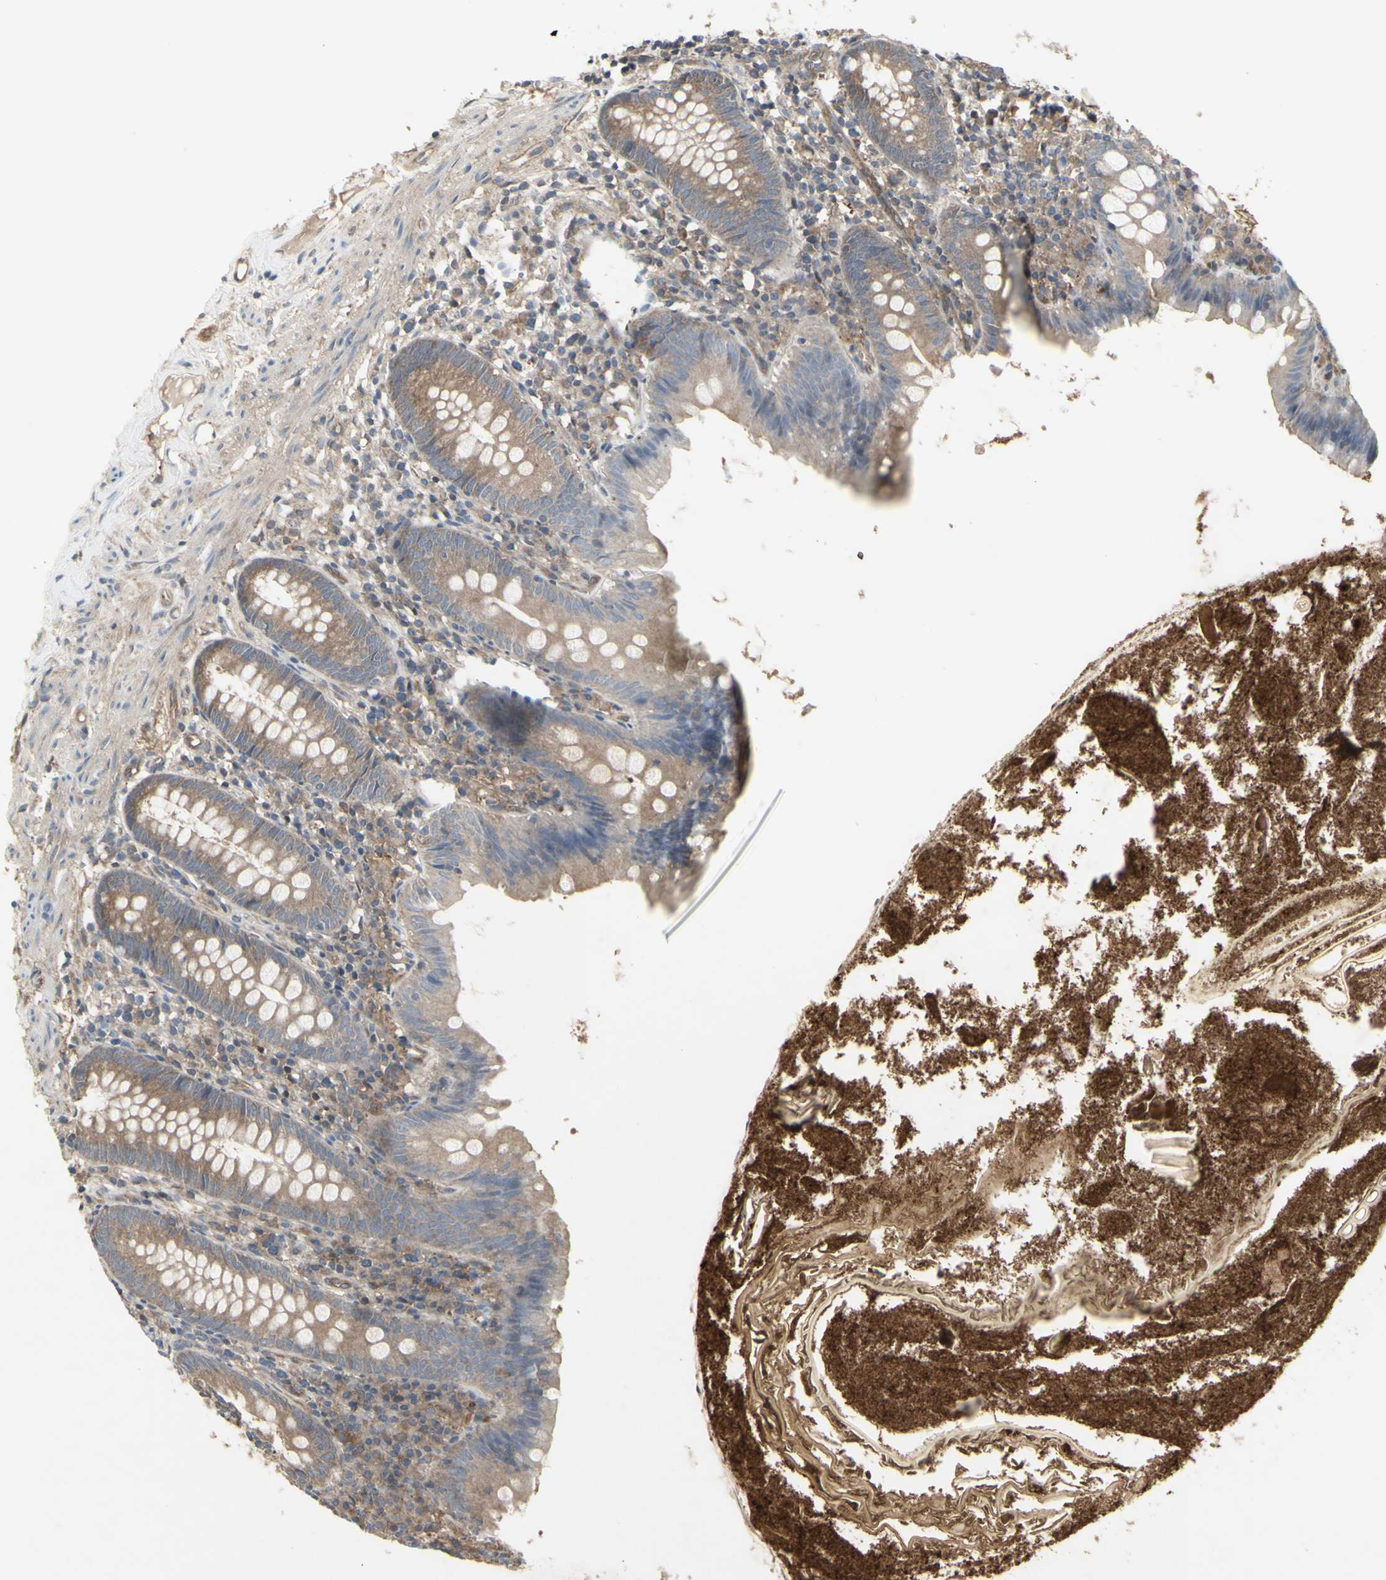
{"staining": {"intensity": "moderate", "quantity": ">75%", "location": "cytoplasmic/membranous"}, "tissue": "appendix", "cell_type": "Glandular cells", "image_type": "normal", "snomed": [{"axis": "morphology", "description": "Normal tissue, NOS"}, {"axis": "topography", "description": "Appendix"}], "caption": "IHC of benign appendix exhibits medium levels of moderate cytoplasmic/membranous staining in about >75% of glandular cells. (IHC, brightfield microscopy, high magnification).", "gene": "CHURC1", "patient": {"sex": "male", "age": 52}}